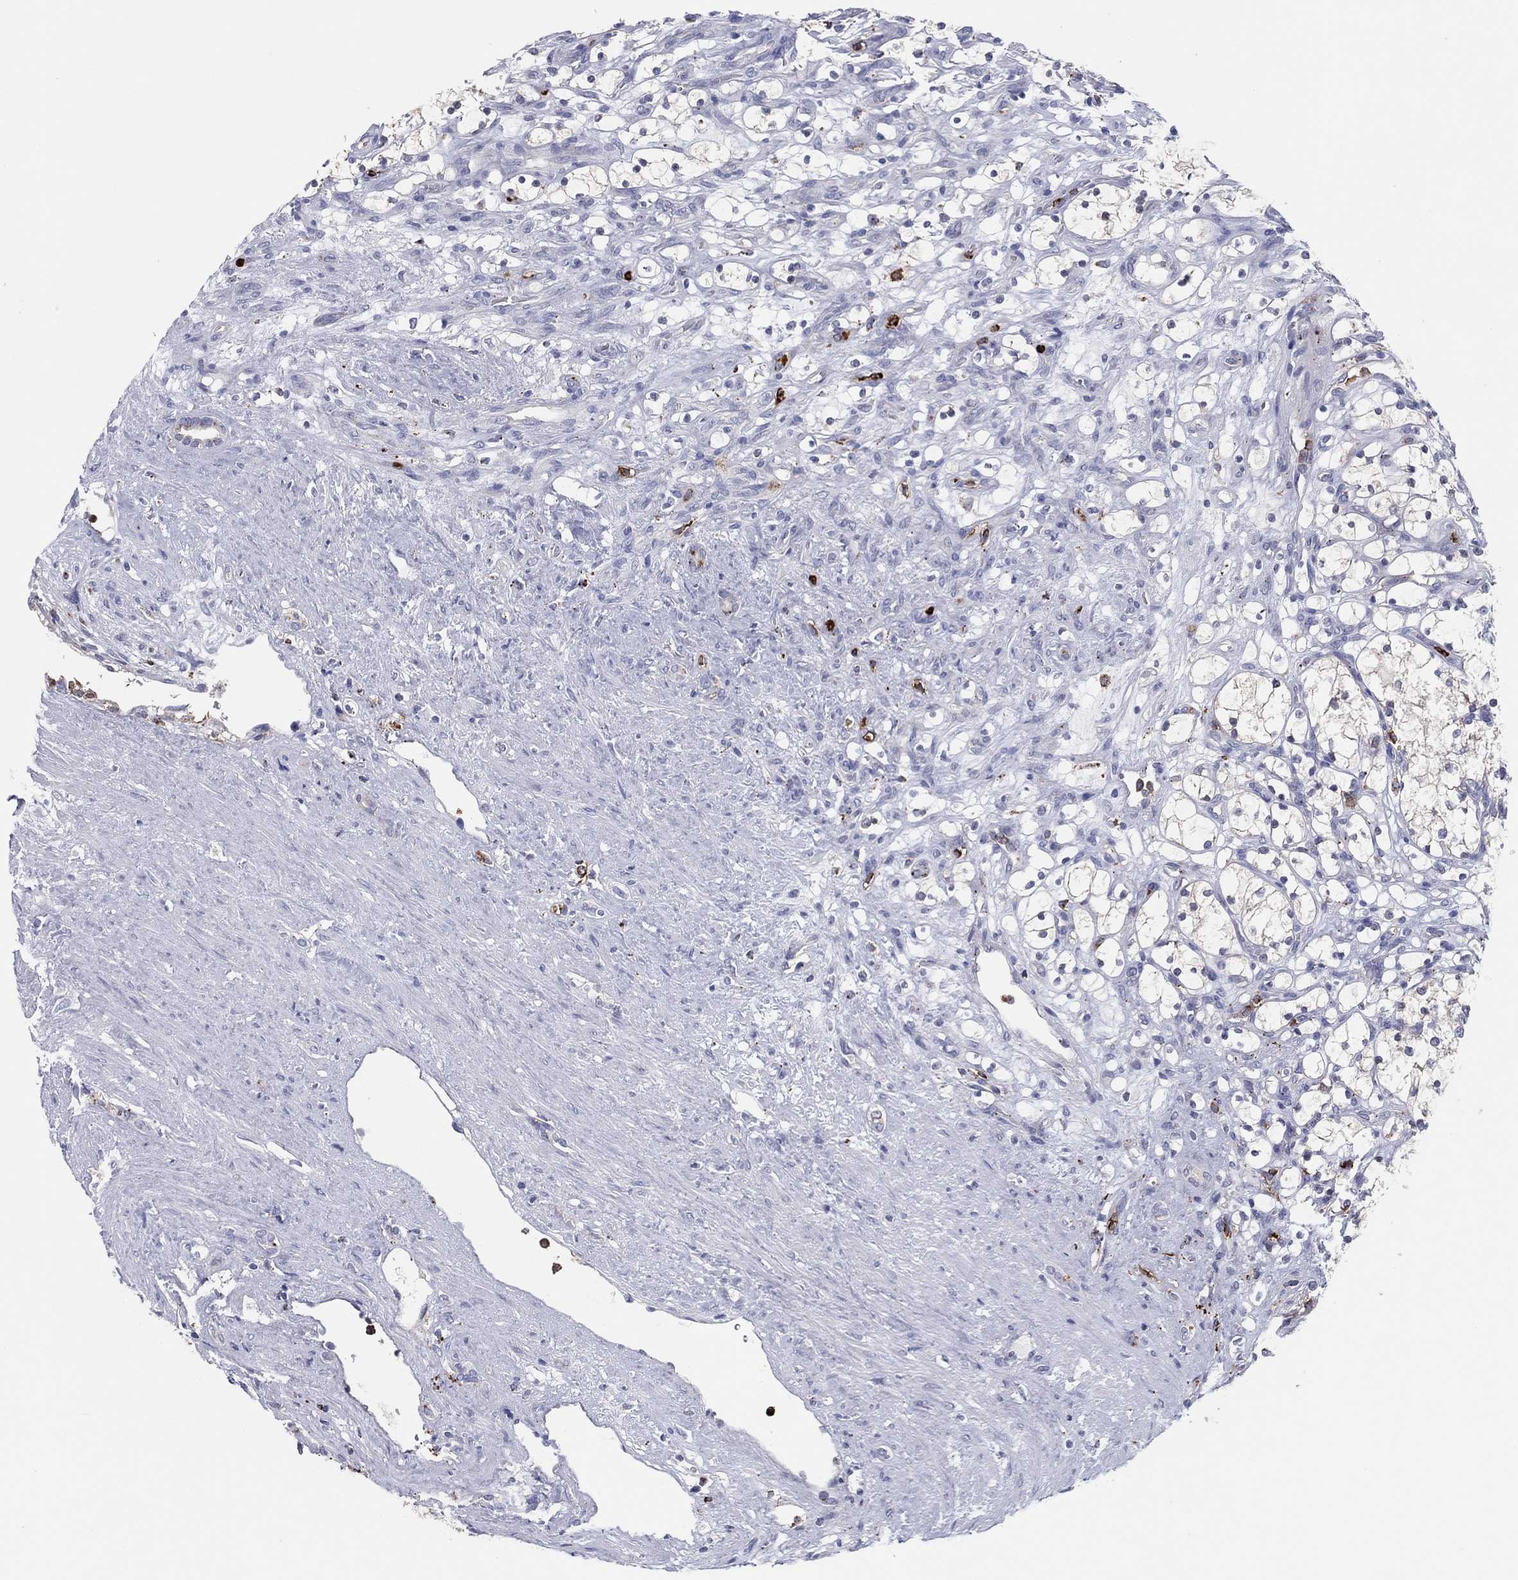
{"staining": {"intensity": "negative", "quantity": "none", "location": "none"}, "tissue": "renal cancer", "cell_type": "Tumor cells", "image_type": "cancer", "snomed": [{"axis": "morphology", "description": "Adenocarcinoma, NOS"}, {"axis": "topography", "description": "Kidney"}], "caption": "Immunohistochemistry (IHC) micrograph of adenocarcinoma (renal) stained for a protein (brown), which exhibits no positivity in tumor cells. (Stains: DAB immunohistochemistry (IHC) with hematoxylin counter stain, Microscopy: brightfield microscopy at high magnification).", "gene": "PLAC8", "patient": {"sex": "female", "age": 69}}